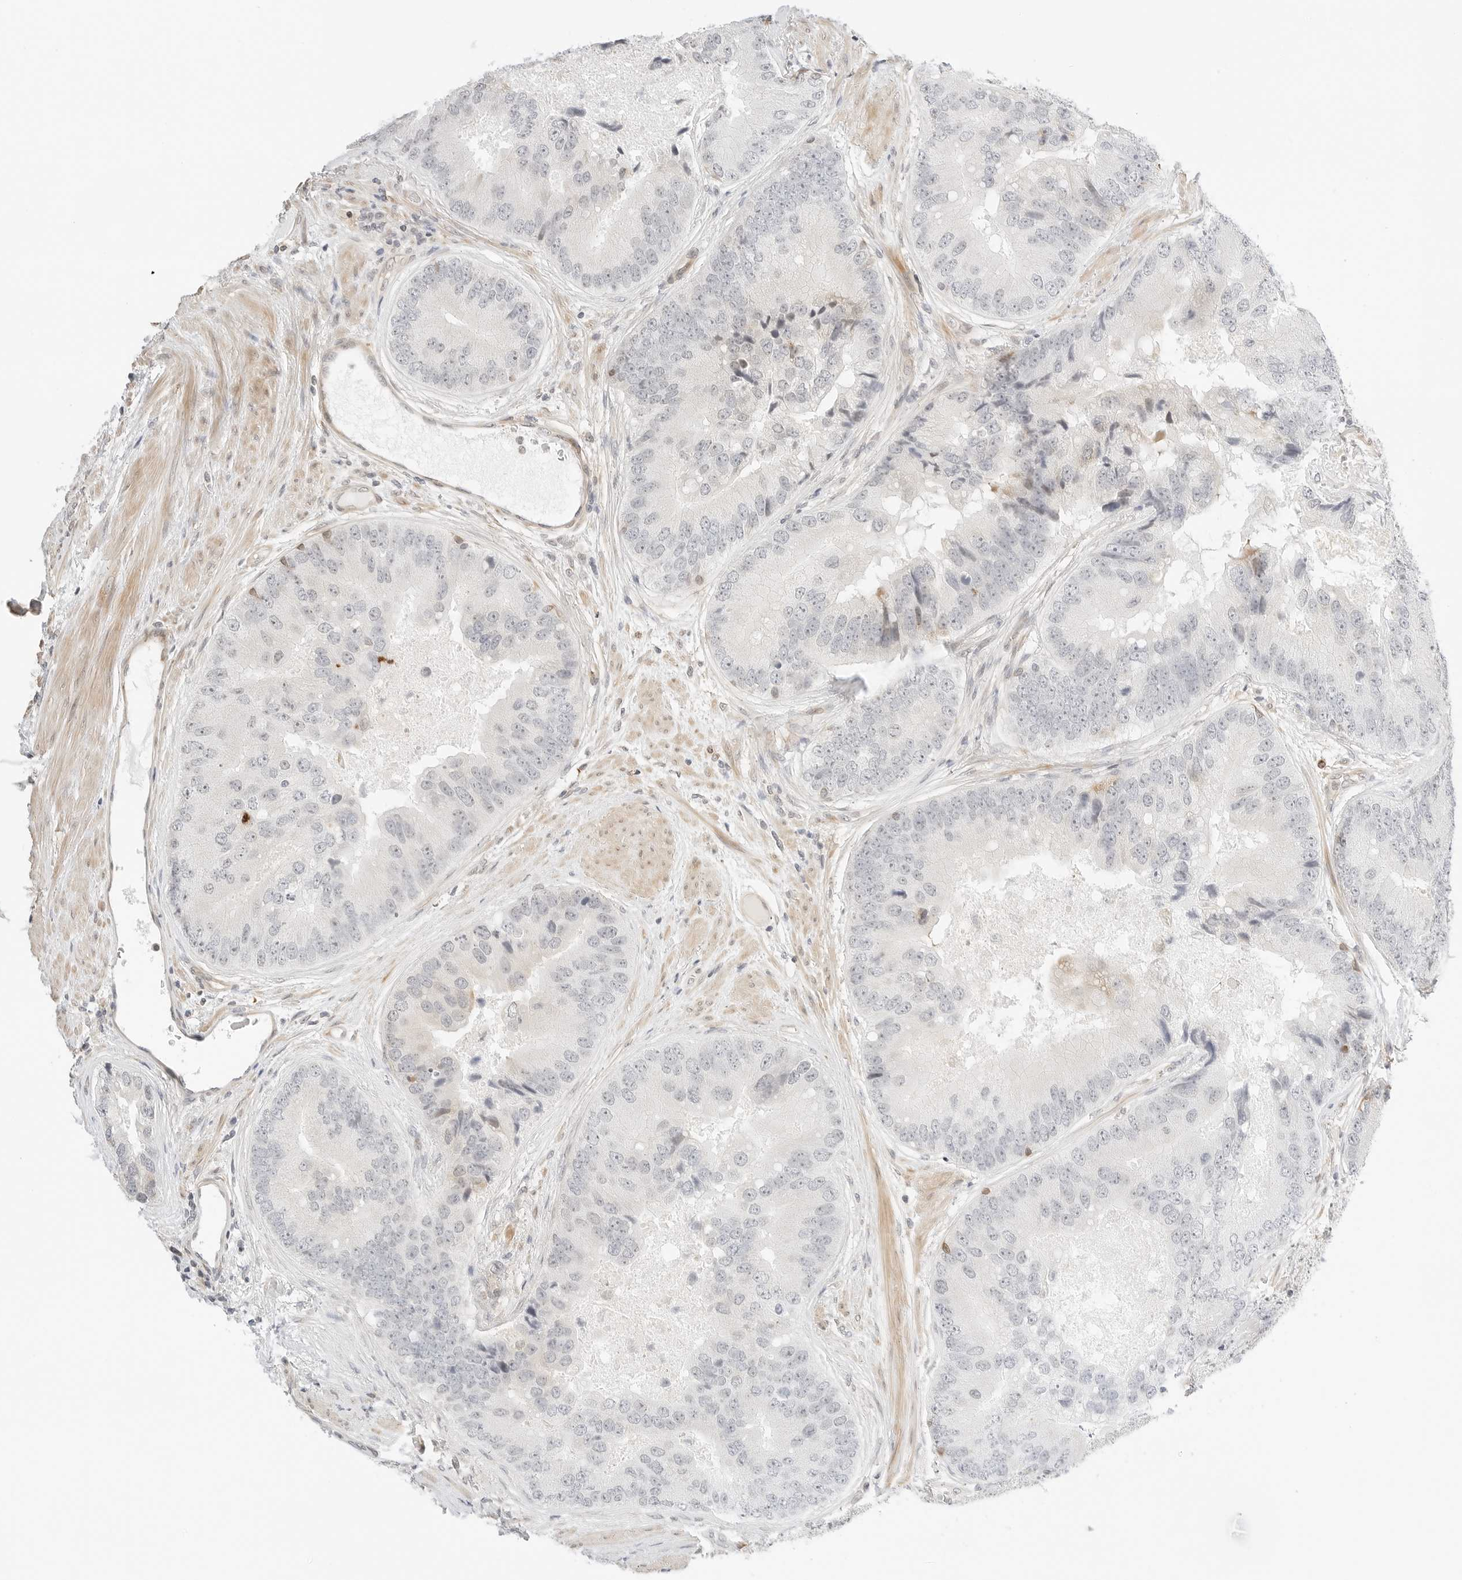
{"staining": {"intensity": "weak", "quantity": "<25%", "location": "nuclear"}, "tissue": "prostate cancer", "cell_type": "Tumor cells", "image_type": "cancer", "snomed": [{"axis": "morphology", "description": "Adenocarcinoma, High grade"}, {"axis": "topography", "description": "Prostate"}], "caption": "Immunohistochemical staining of prostate cancer (adenocarcinoma (high-grade)) shows no significant staining in tumor cells. Nuclei are stained in blue.", "gene": "TEKT2", "patient": {"sex": "male", "age": 70}}